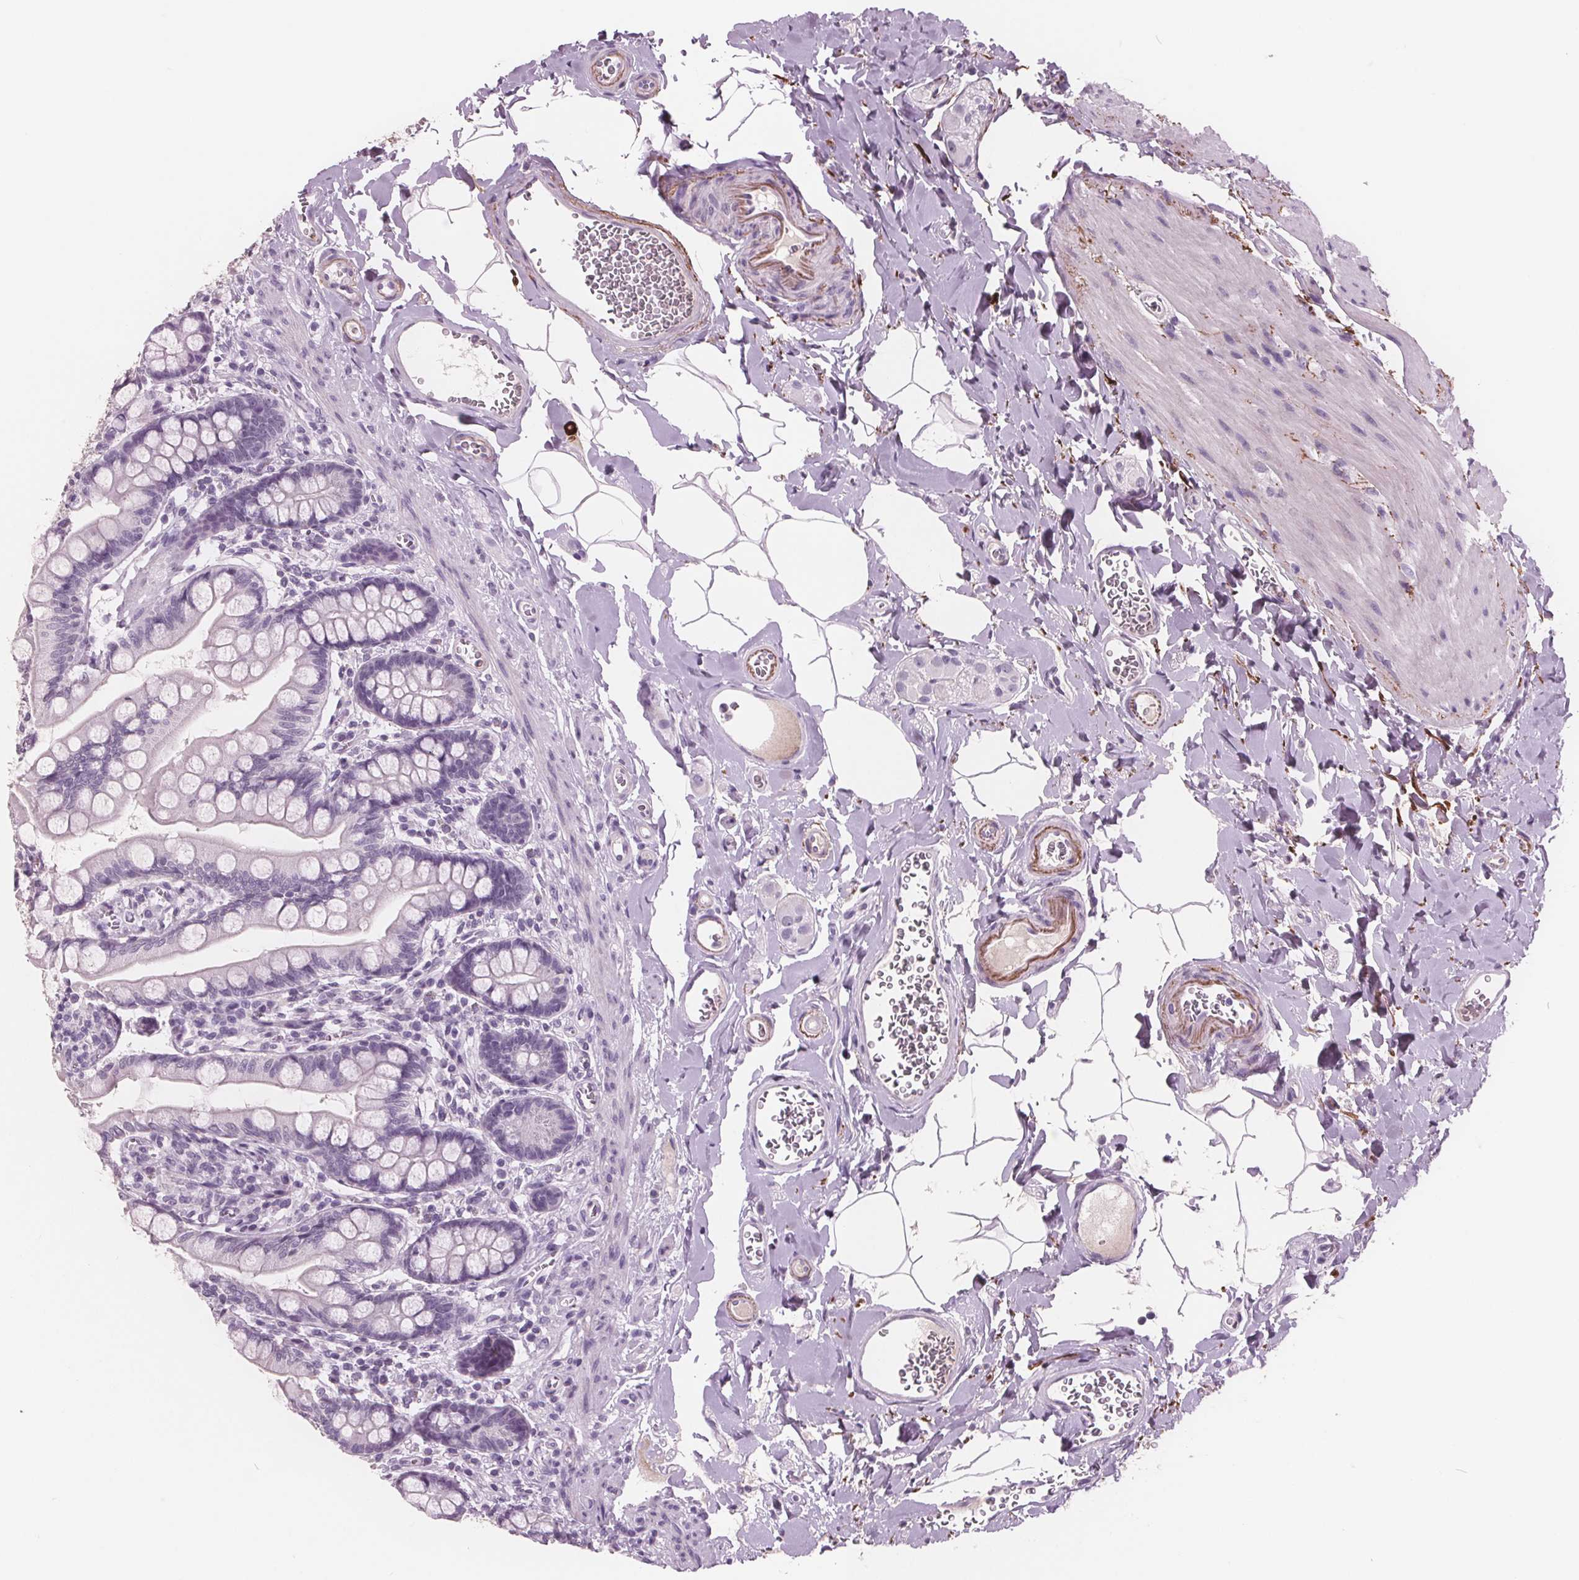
{"staining": {"intensity": "negative", "quantity": "none", "location": "none"}, "tissue": "small intestine", "cell_type": "Glandular cells", "image_type": "normal", "snomed": [{"axis": "morphology", "description": "Normal tissue, NOS"}, {"axis": "topography", "description": "Small intestine"}], "caption": "An image of small intestine stained for a protein displays no brown staining in glandular cells.", "gene": "AMBP", "patient": {"sex": "female", "age": 56}}